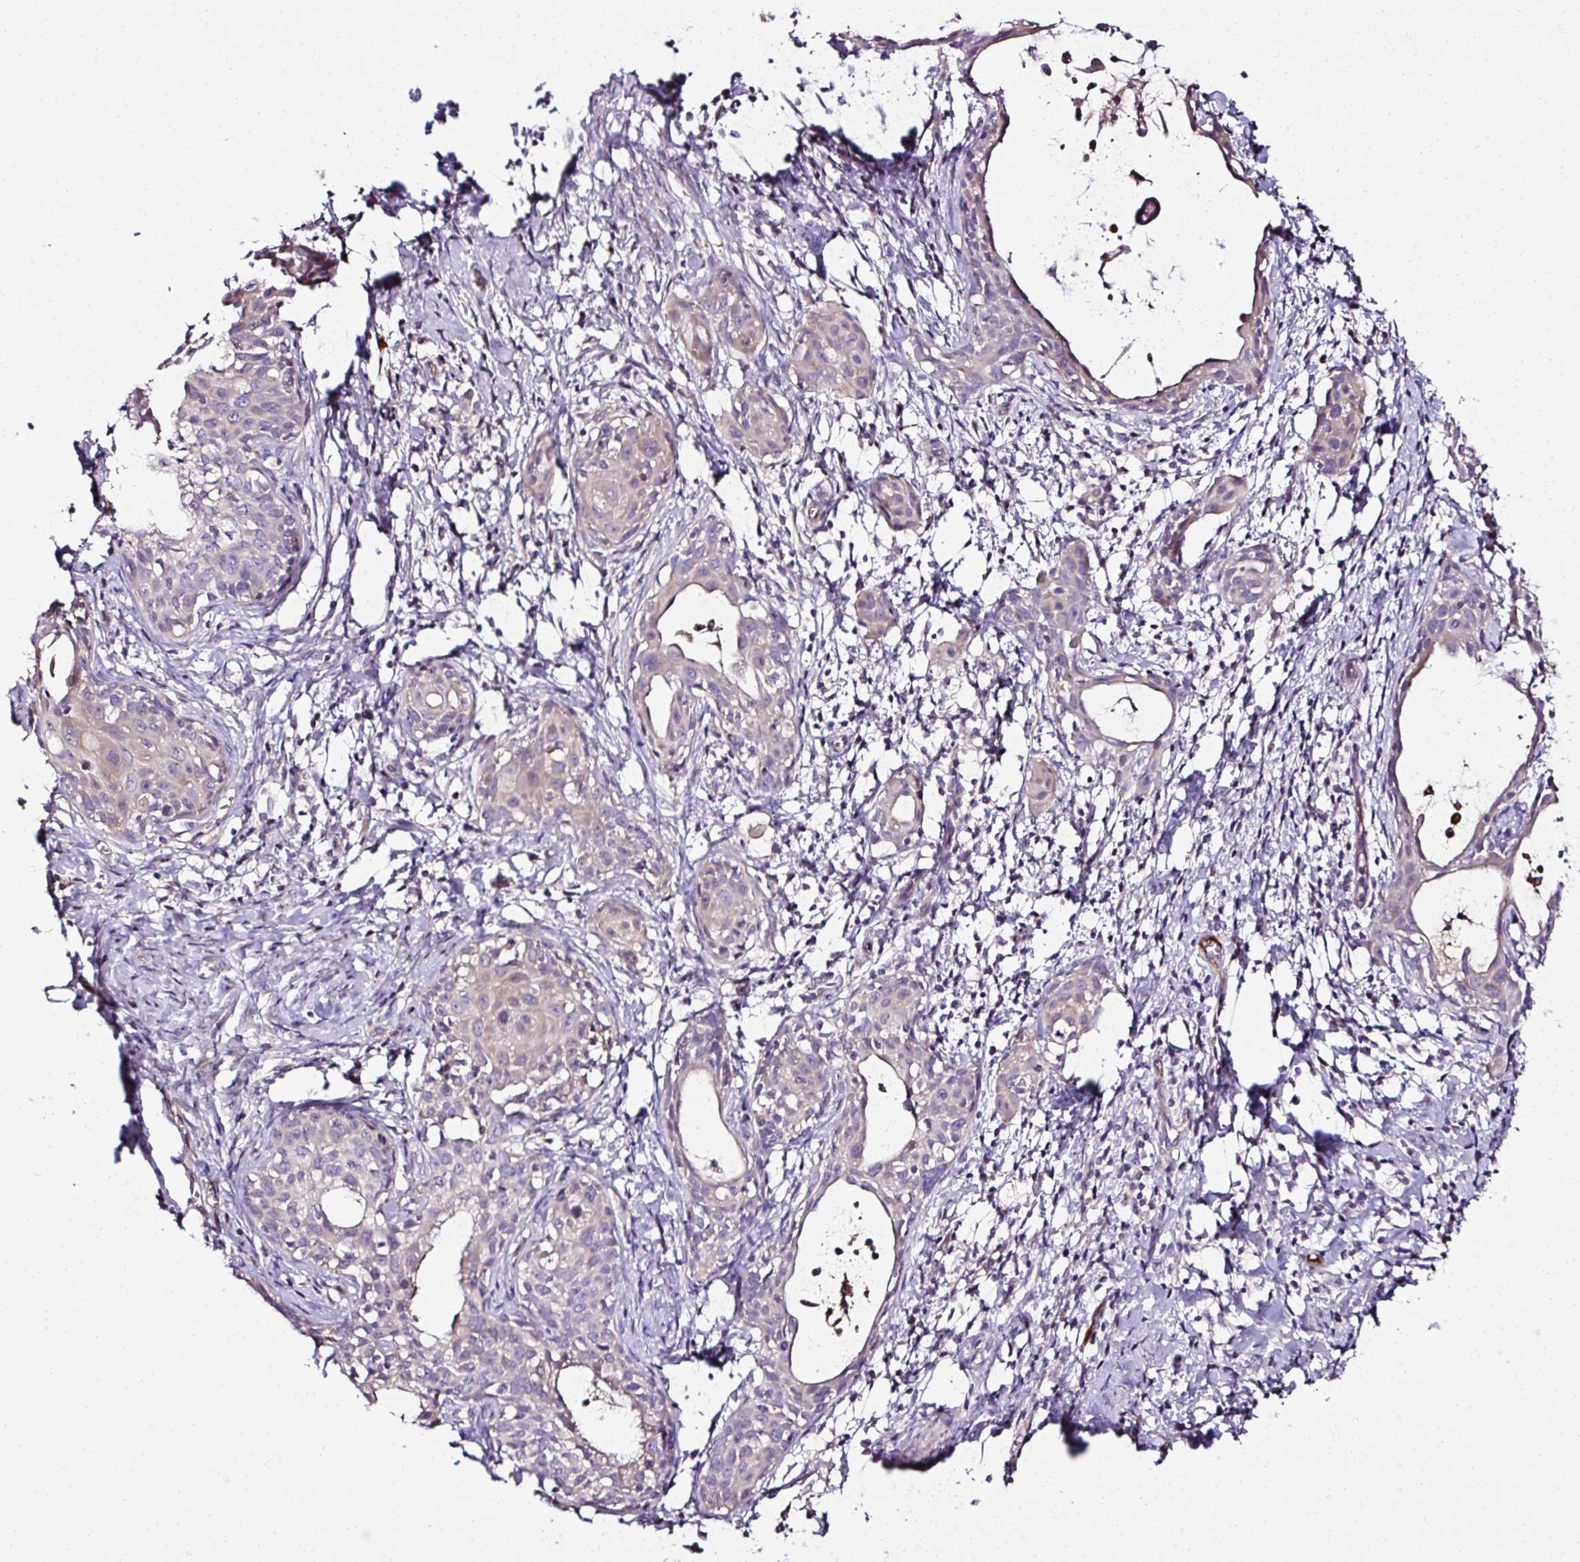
{"staining": {"intensity": "weak", "quantity": "25%-75%", "location": "cytoplasmic/membranous"}, "tissue": "cervical cancer", "cell_type": "Tumor cells", "image_type": "cancer", "snomed": [{"axis": "morphology", "description": "Squamous cell carcinoma, NOS"}, {"axis": "topography", "description": "Cervix"}], "caption": "IHC micrograph of neoplastic tissue: human cervical cancer (squamous cell carcinoma) stained using IHC shows low levels of weak protein expression localized specifically in the cytoplasmic/membranous of tumor cells, appearing as a cytoplasmic/membranous brown color.", "gene": "CCDC85C", "patient": {"sex": "female", "age": 52}}